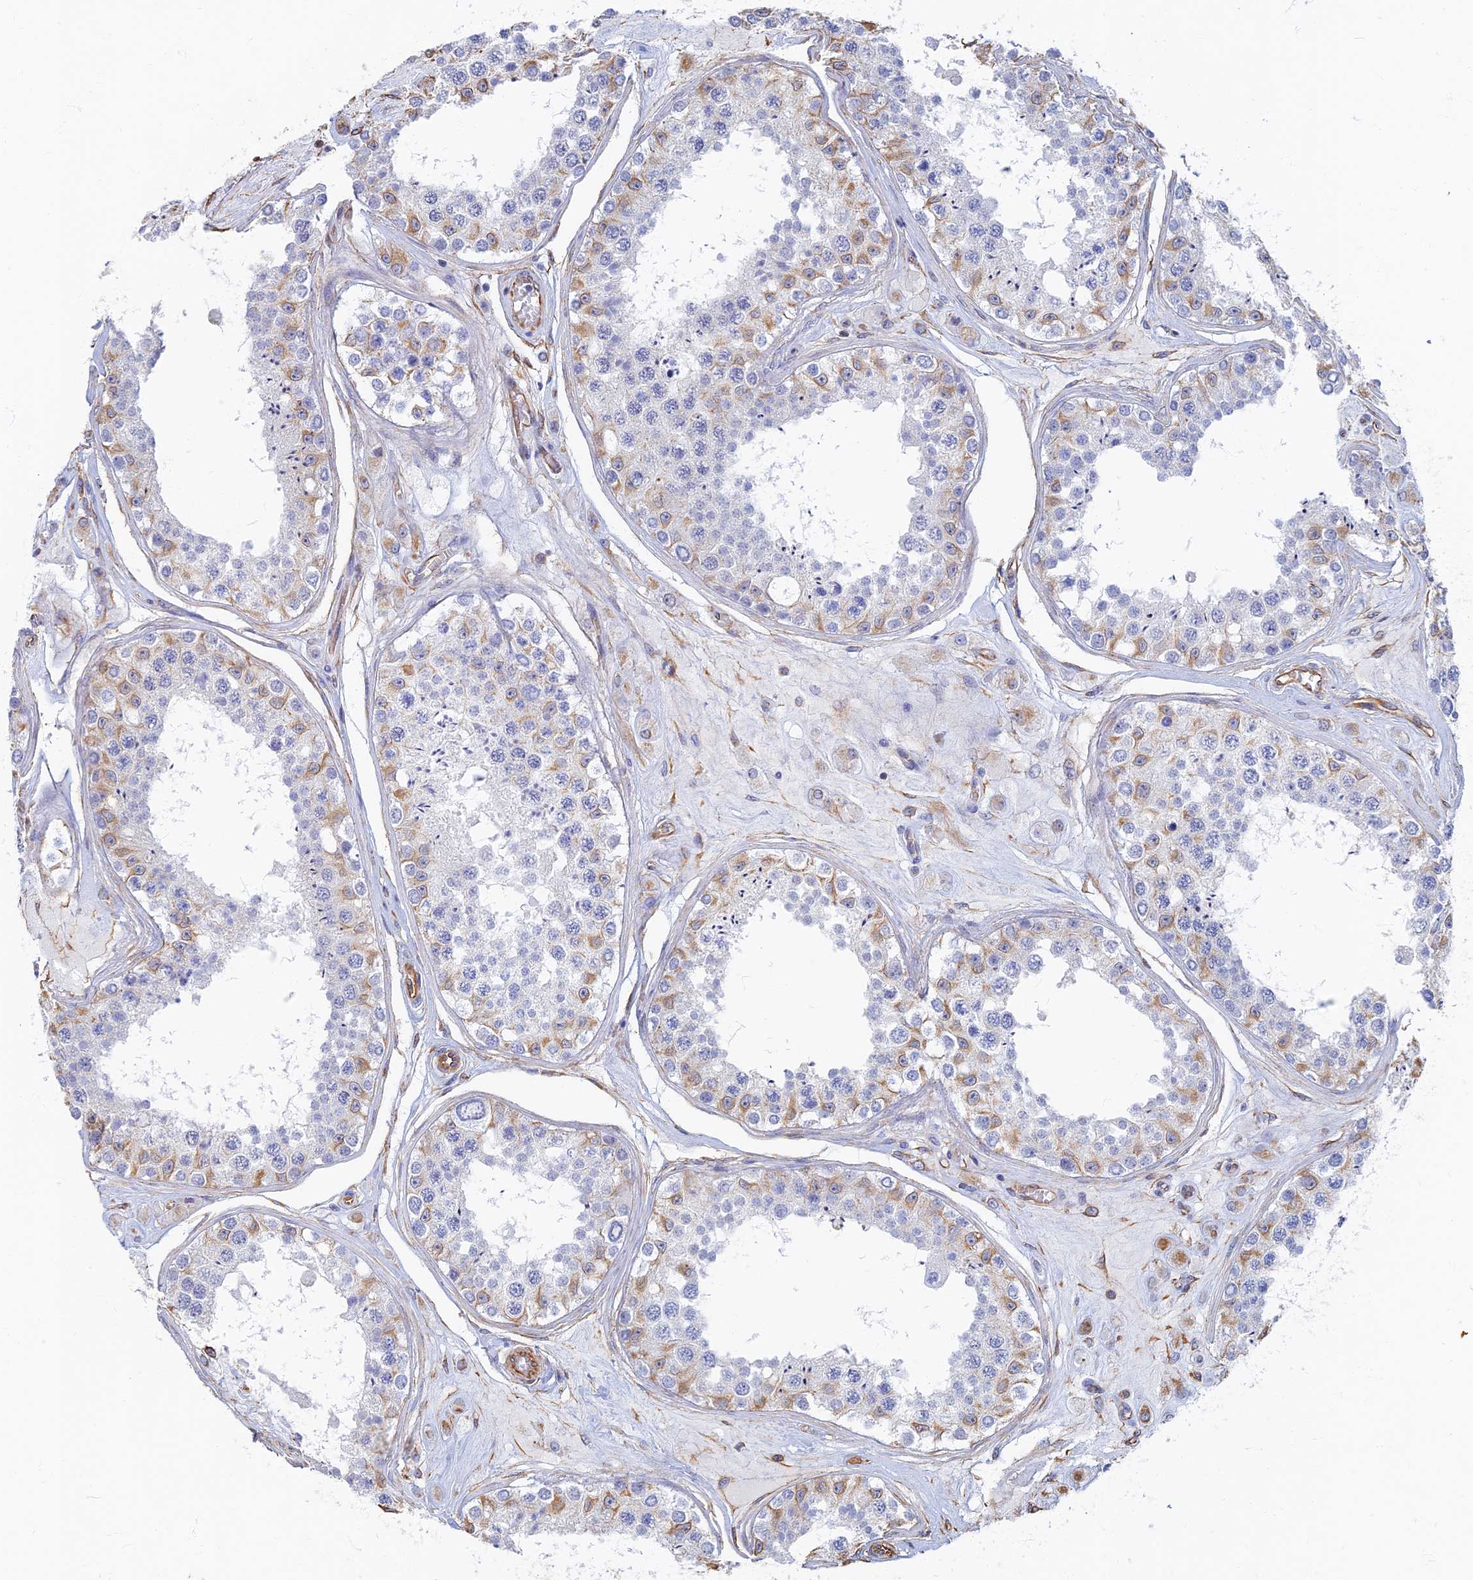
{"staining": {"intensity": "moderate", "quantity": "<25%", "location": "cytoplasmic/membranous"}, "tissue": "testis", "cell_type": "Cells in seminiferous ducts", "image_type": "normal", "snomed": [{"axis": "morphology", "description": "Normal tissue, NOS"}, {"axis": "topography", "description": "Testis"}], "caption": "Testis stained with DAB IHC shows low levels of moderate cytoplasmic/membranous expression in about <25% of cells in seminiferous ducts.", "gene": "RMC1", "patient": {"sex": "male", "age": 25}}